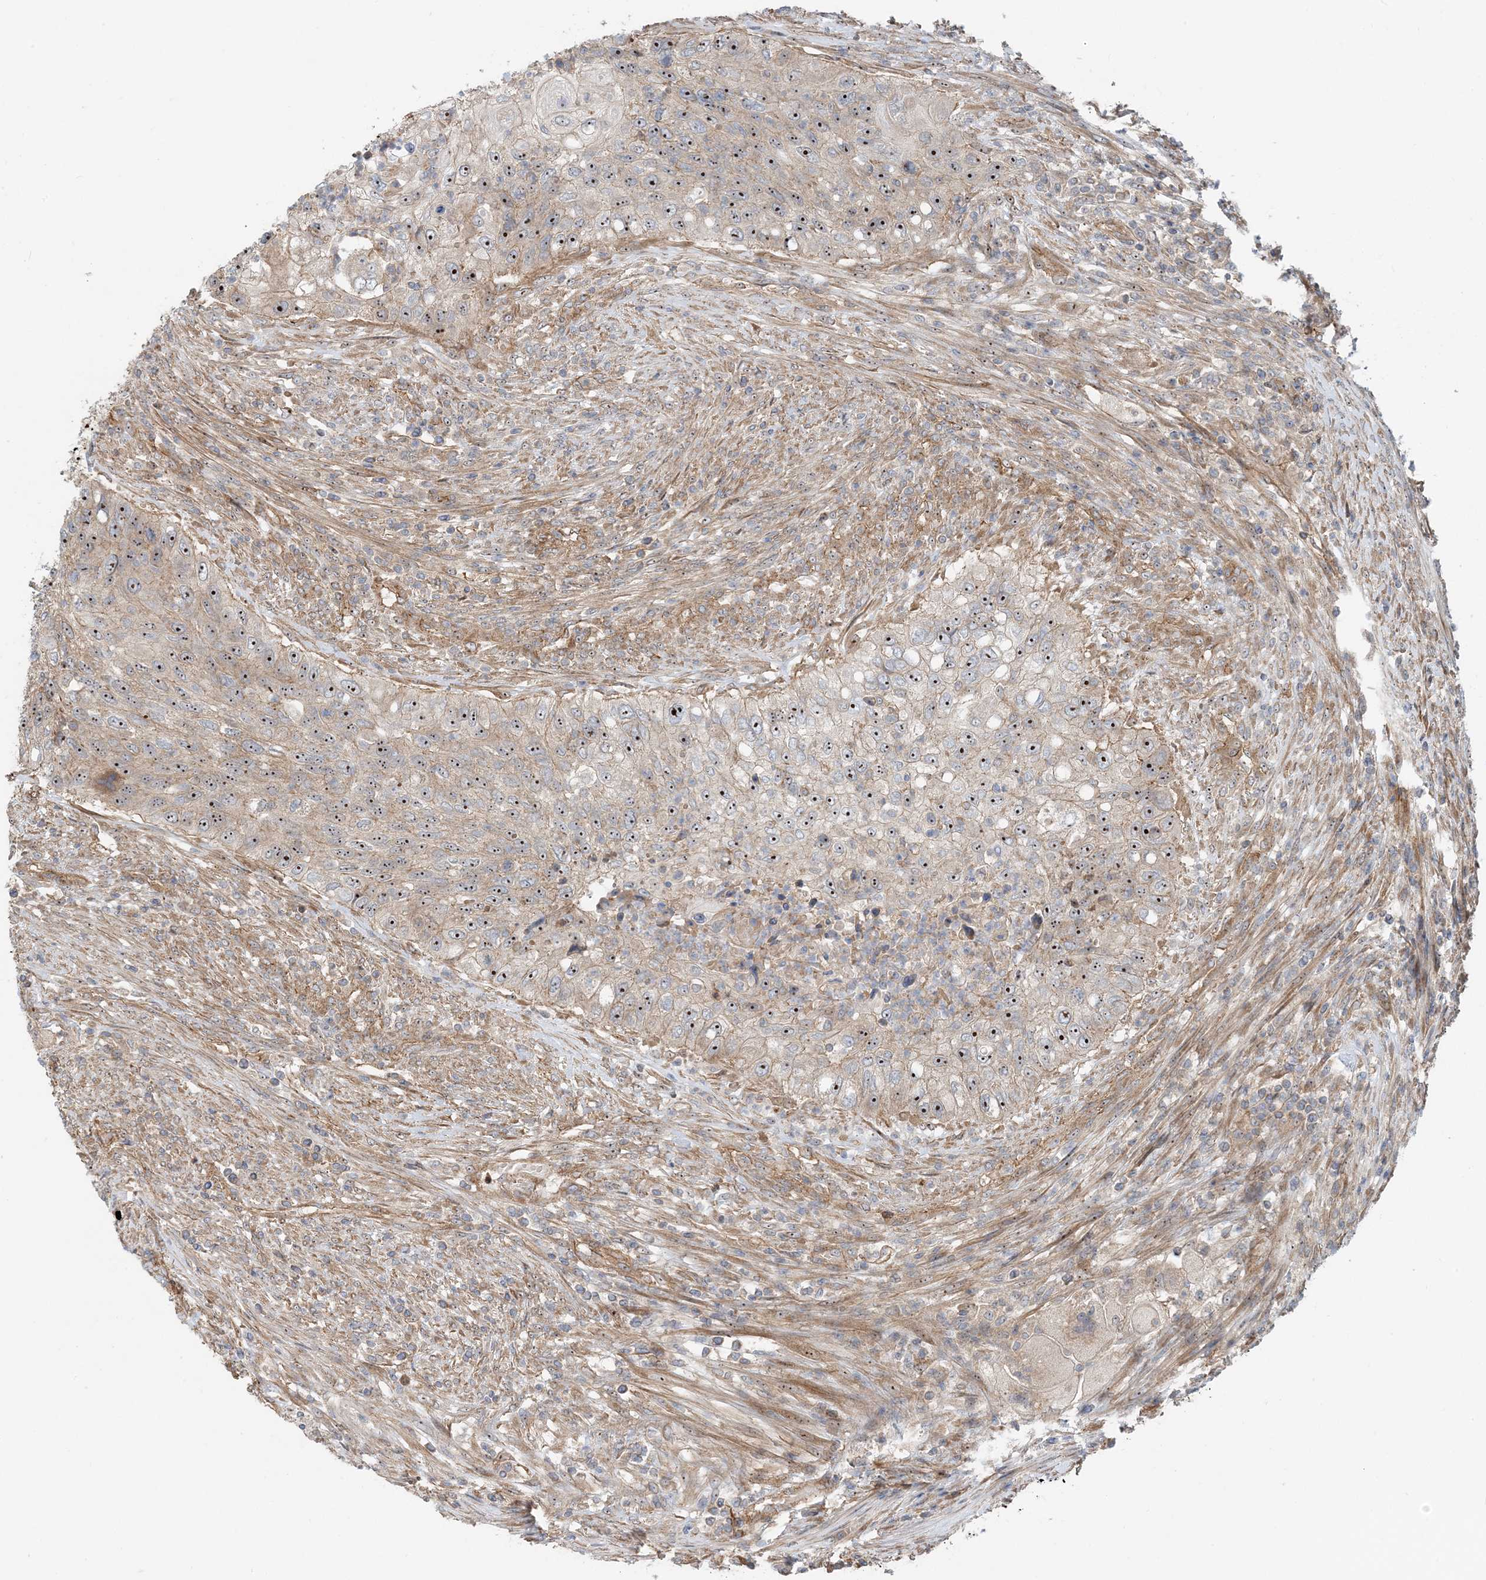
{"staining": {"intensity": "moderate", "quantity": "25%-75%", "location": "nuclear"}, "tissue": "urothelial cancer", "cell_type": "Tumor cells", "image_type": "cancer", "snomed": [{"axis": "morphology", "description": "Urothelial carcinoma, High grade"}, {"axis": "topography", "description": "Urinary bladder"}], "caption": "The histopathology image reveals staining of high-grade urothelial carcinoma, revealing moderate nuclear protein expression (brown color) within tumor cells.", "gene": "MYL5", "patient": {"sex": "female", "age": 60}}